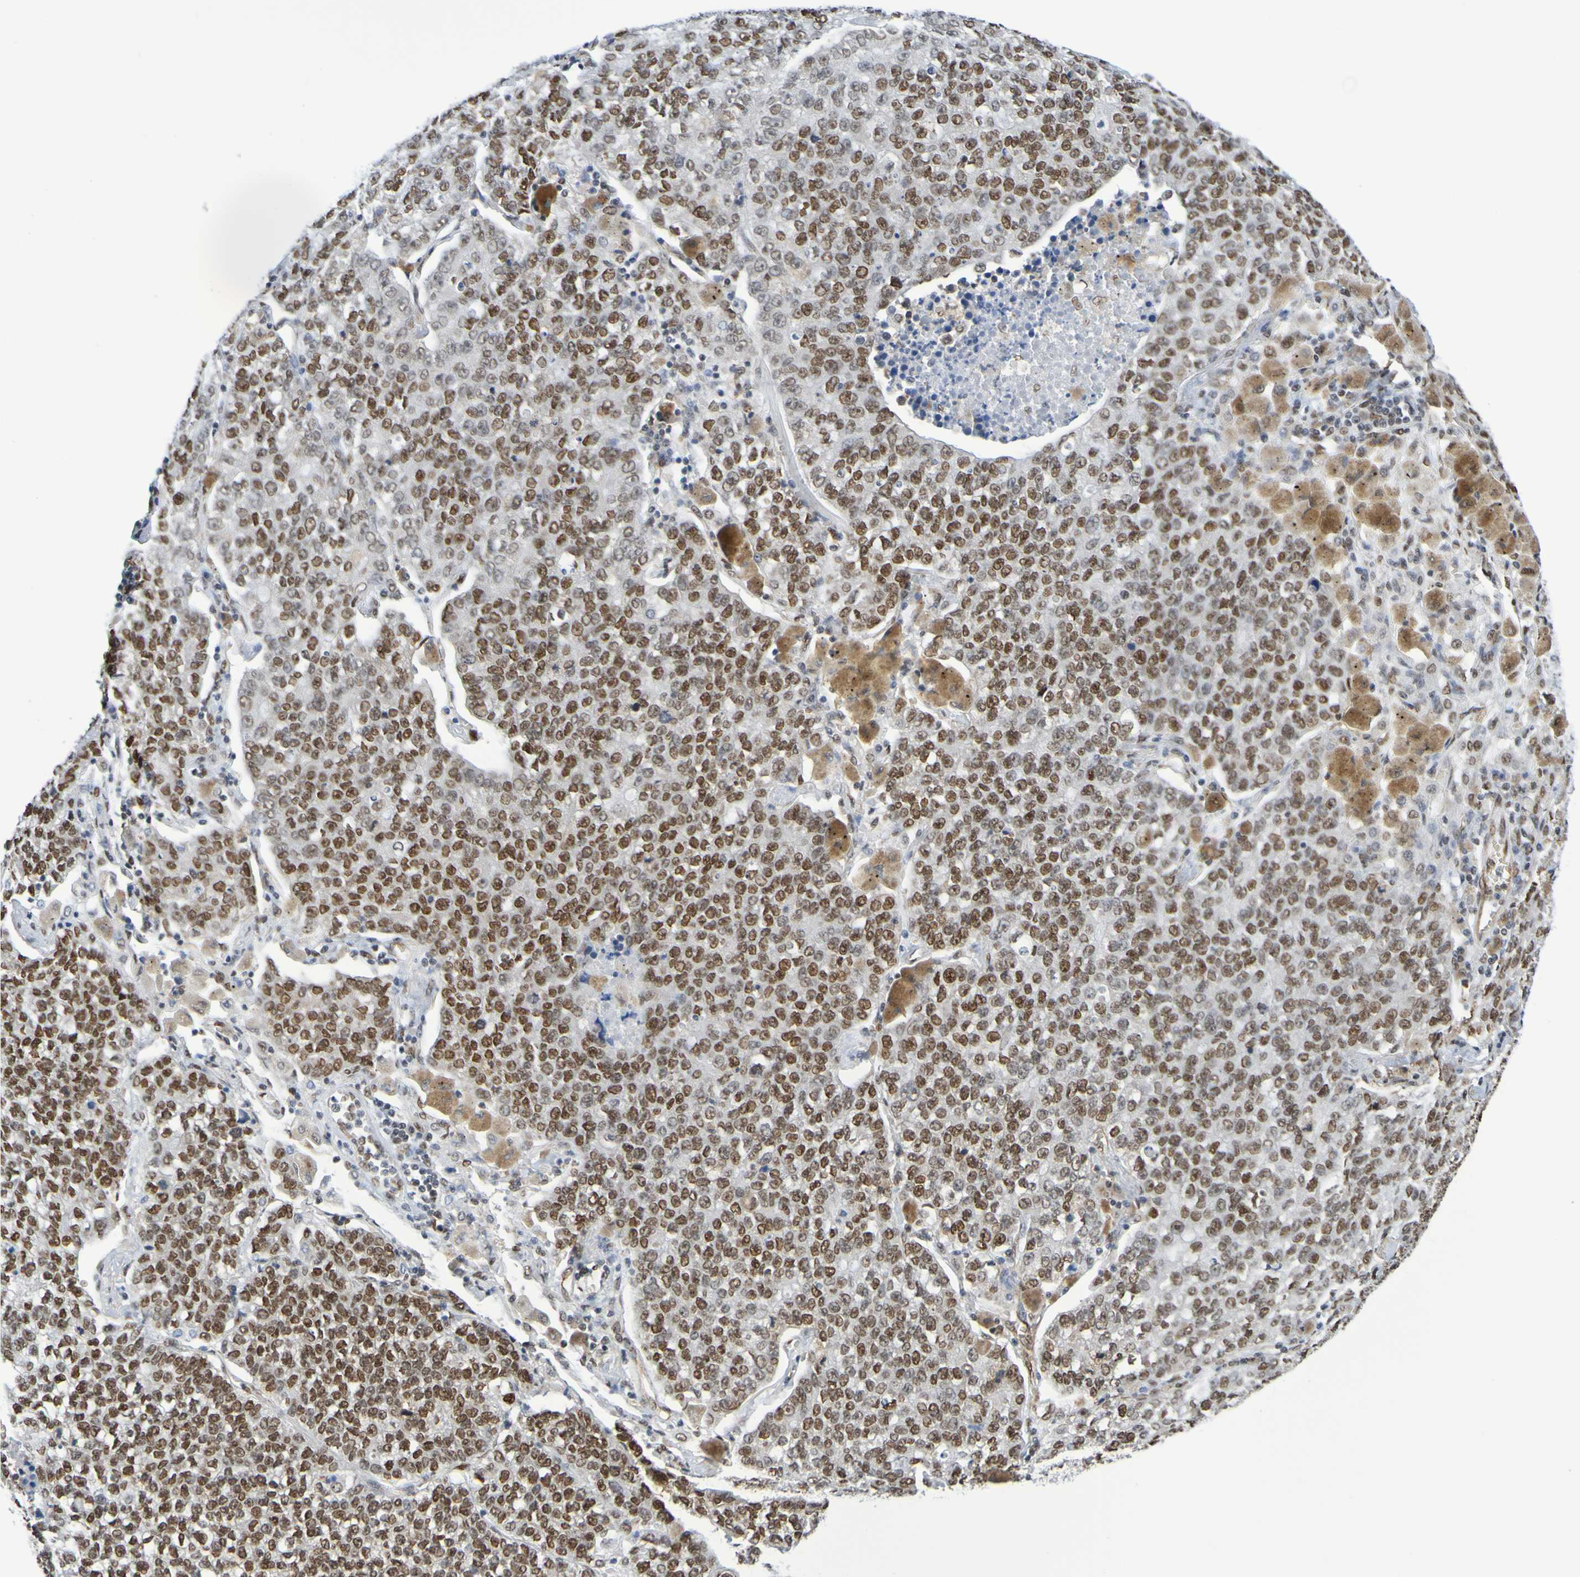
{"staining": {"intensity": "moderate", "quantity": ">75%", "location": "nuclear"}, "tissue": "lung cancer", "cell_type": "Tumor cells", "image_type": "cancer", "snomed": [{"axis": "morphology", "description": "Adenocarcinoma, NOS"}, {"axis": "topography", "description": "Lung"}], "caption": "A brown stain labels moderate nuclear staining of a protein in human lung cancer (adenocarcinoma) tumor cells.", "gene": "HDAC2", "patient": {"sex": "male", "age": 49}}